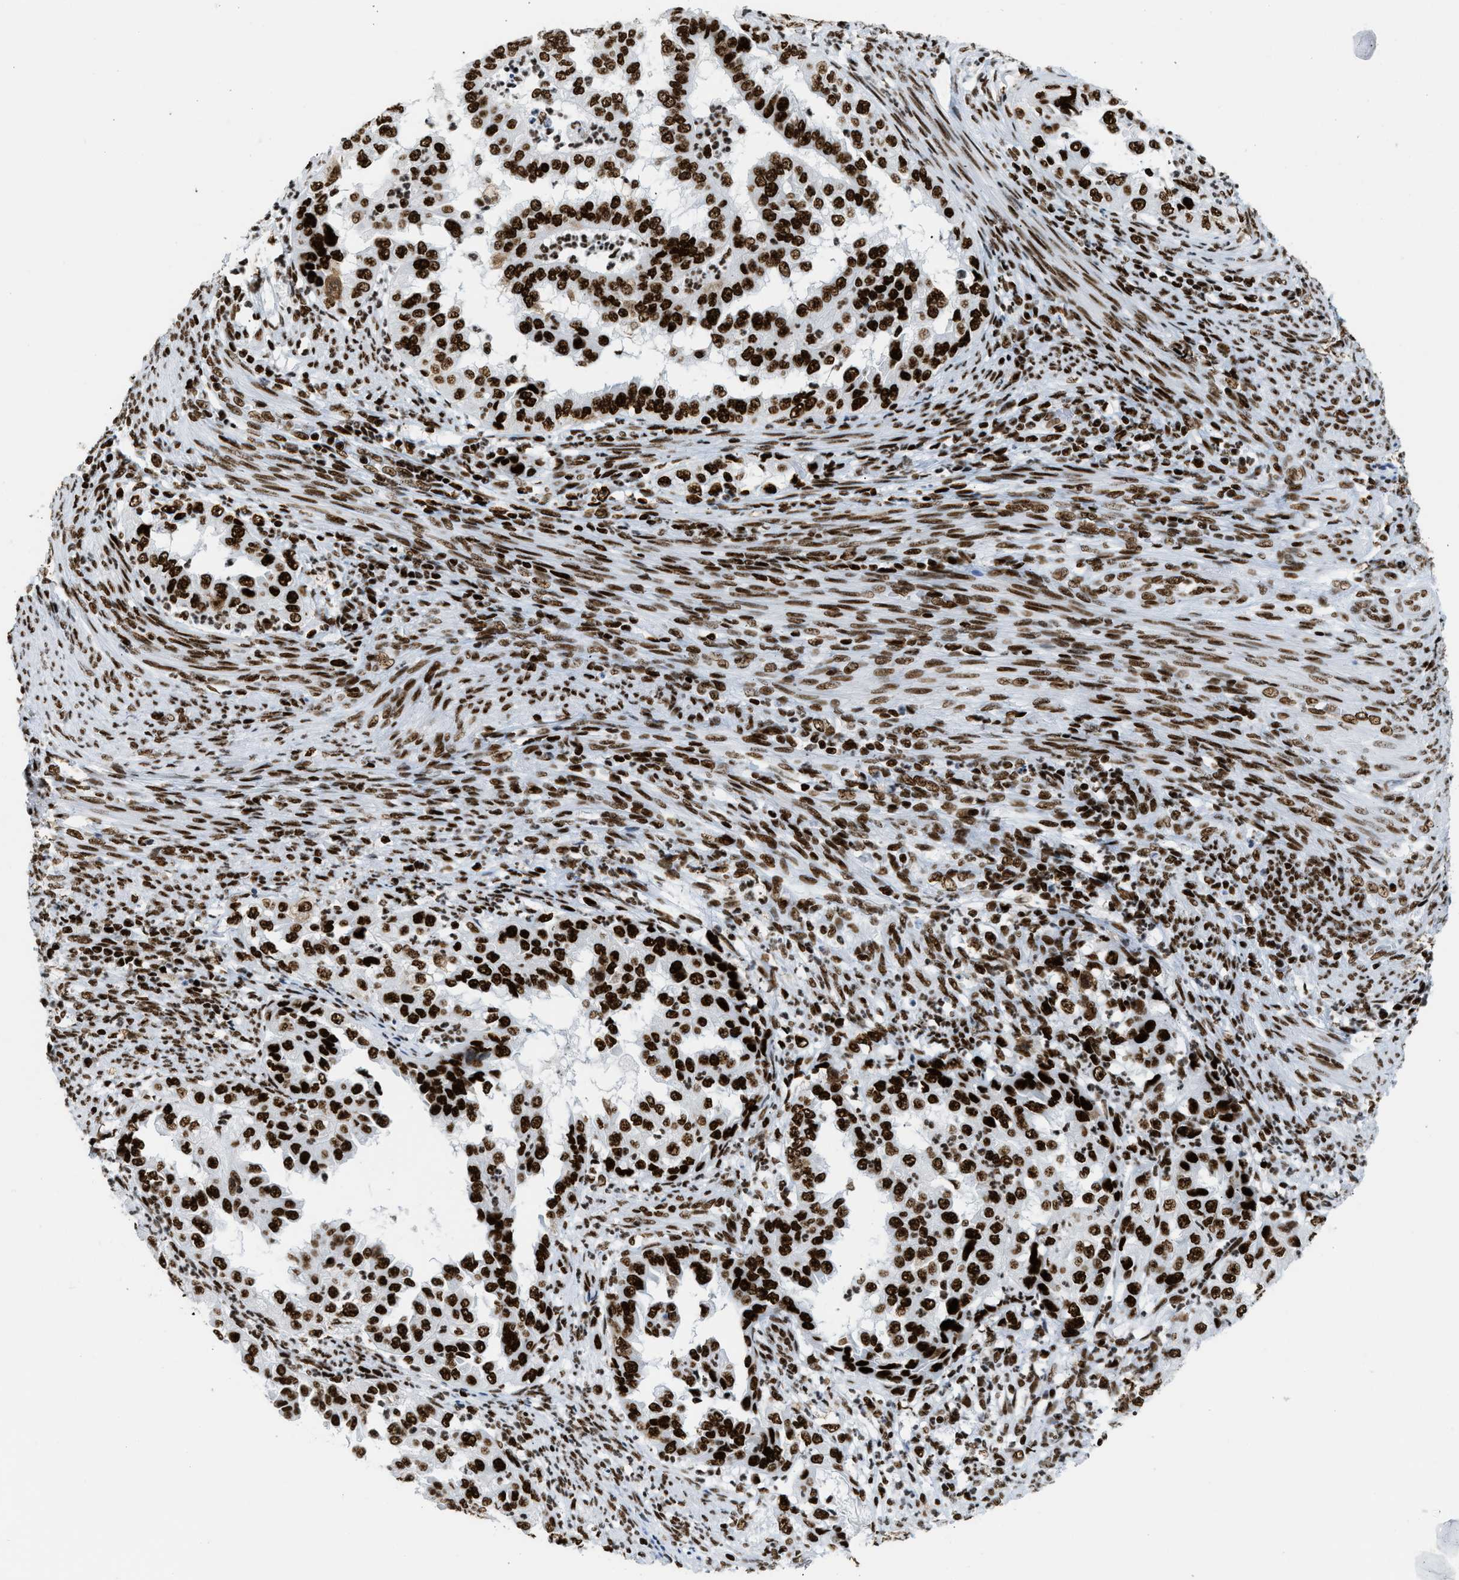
{"staining": {"intensity": "strong", "quantity": ">75%", "location": "nuclear"}, "tissue": "endometrial cancer", "cell_type": "Tumor cells", "image_type": "cancer", "snomed": [{"axis": "morphology", "description": "Adenocarcinoma, NOS"}, {"axis": "topography", "description": "Endometrium"}], "caption": "The immunohistochemical stain labels strong nuclear expression in tumor cells of endometrial cancer (adenocarcinoma) tissue.", "gene": "PIF1", "patient": {"sex": "female", "age": 85}}